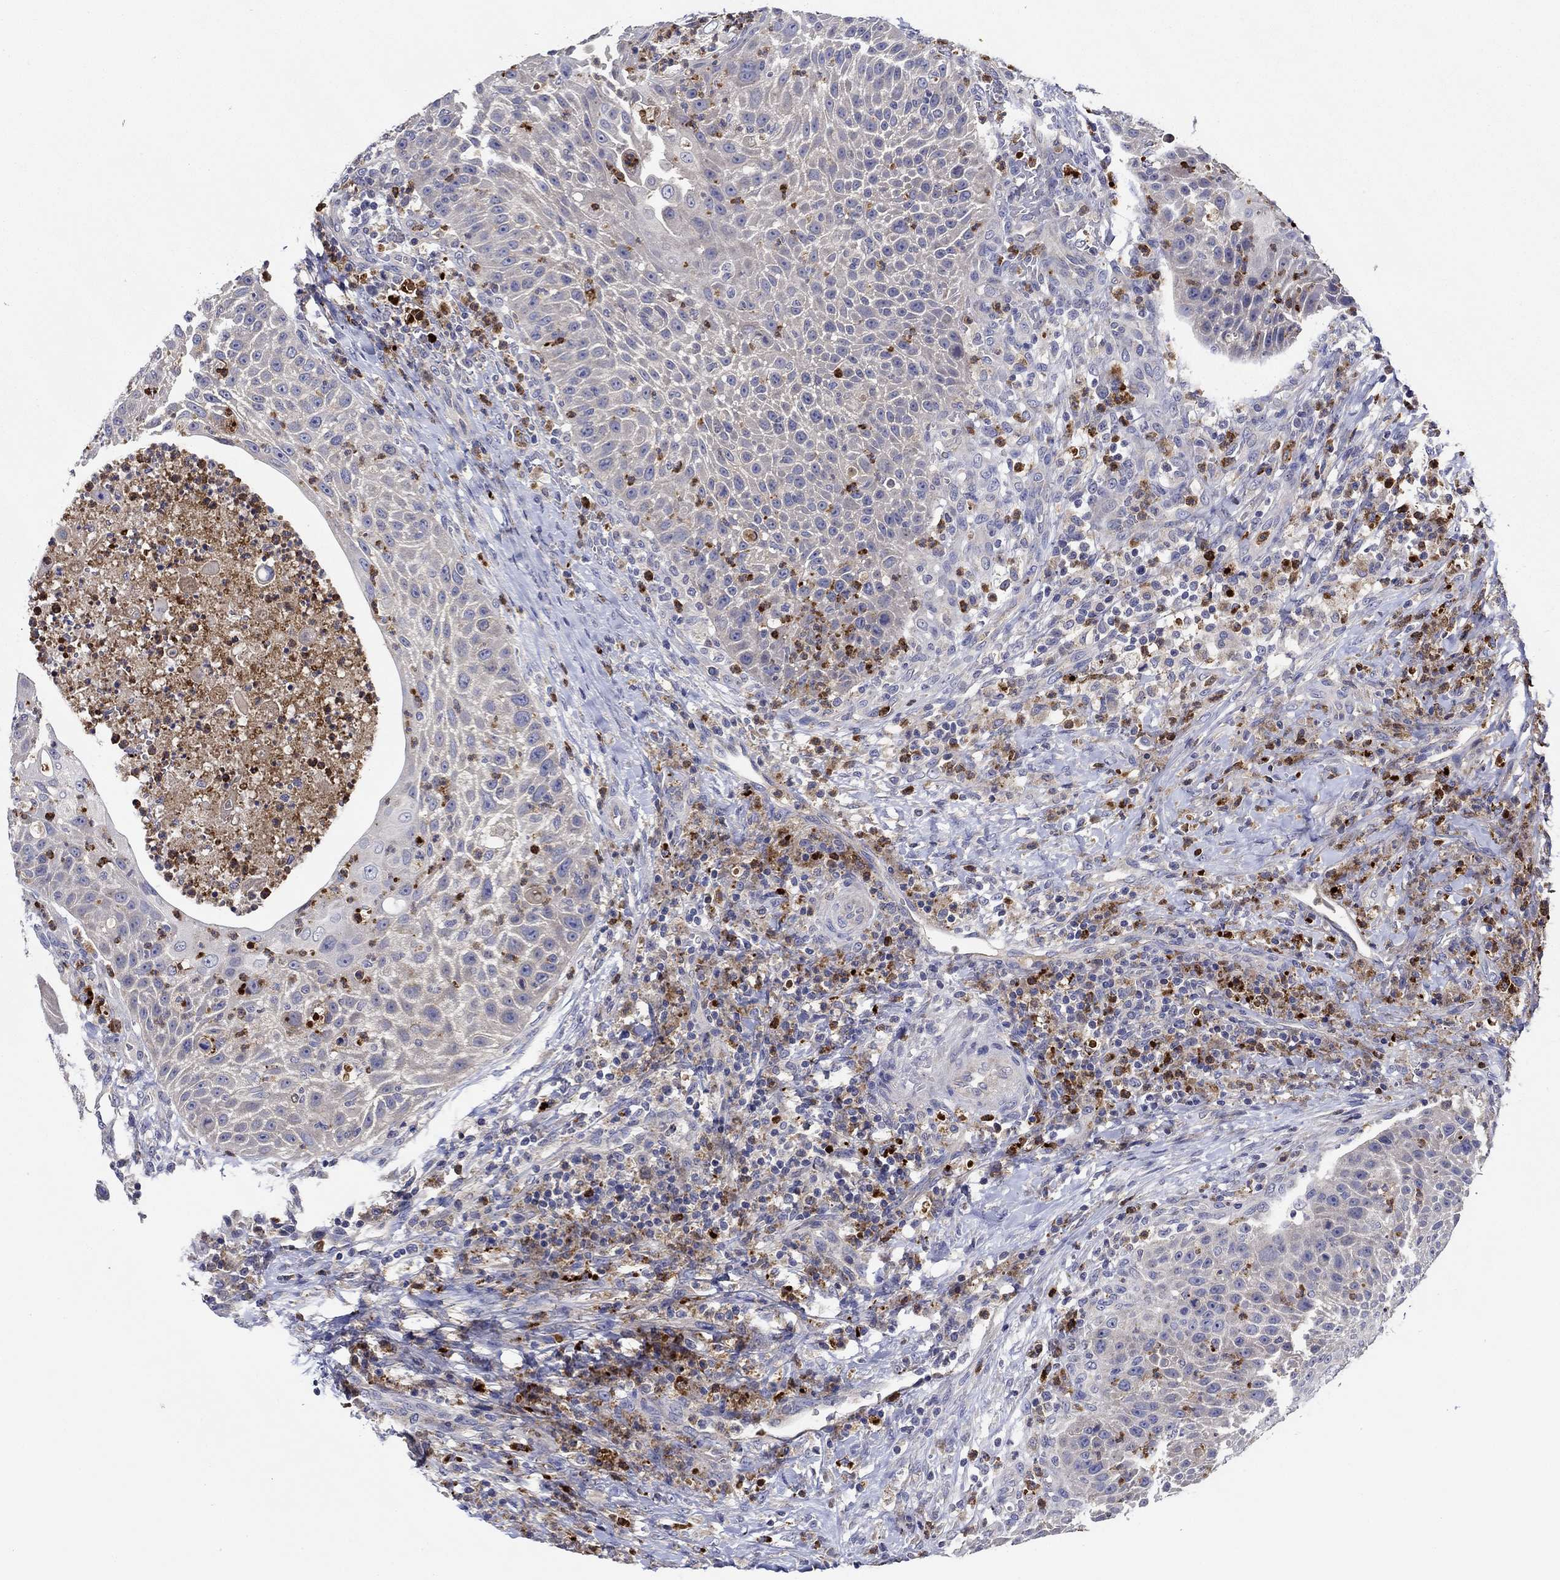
{"staining": {"intensity": "negative", "quantity": "none", "location": "none"}, "tissue": "head and neck cancer", "cell_type": "Tumor cells", "image_type": "cancer", "snomed": [{"axis": "morphology", "description": "Squamous cell carcinoma, NOS"}, {"axis": "topography", "description": "Head-Neck"}], "caption": "A high-resolution histopathology image shows IHC staining of head and neck cancer (squamous cell carcinoma), which reveals no significant expression in tumor cells.", "gene": "CHIT1", "patient": {"sex": "male", "age": 69}}